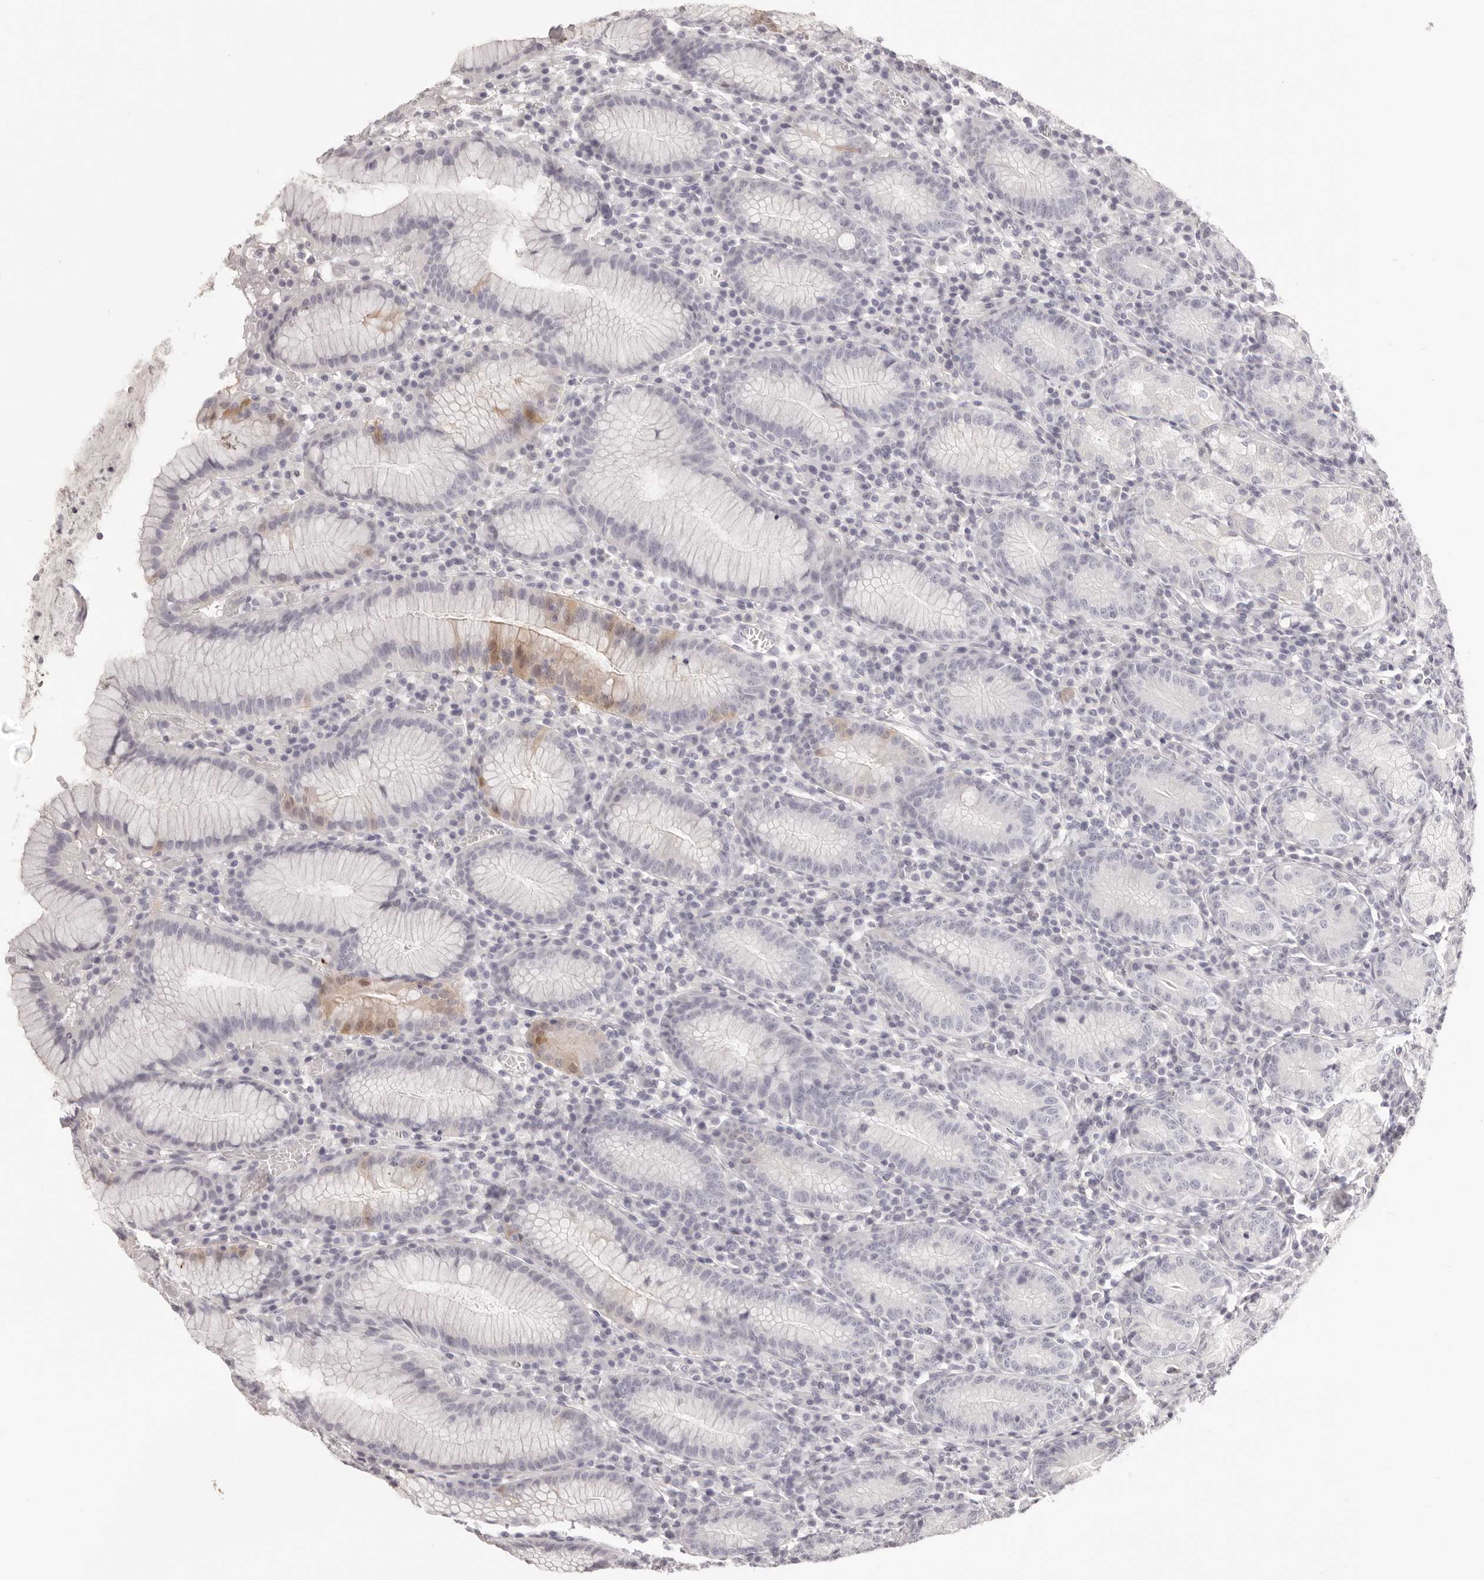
{"staining": {"intensity": "weak", "quantity": "<25%", "location": "cytoplasmic/membranous,nuclear"}, "tissue": "stomach", "cell_type": "Glandular cells", "image_type": "normal", "snomed": [{"axis": "morphology", "description": "Normal tissue, NOS"}, {"axis": "topography", "description": "Stomach"}], "caption": "DAB (3,3'-diaminobenzidine) immunohistochemical staining of normal stomach exhibits no significant positivity in glandular cells. (DAB immunohistochemistry visualized using brightfield microscopy, high magnification).", "gene": "FABP1", "patient": {"sex": "male", "age": 55}}